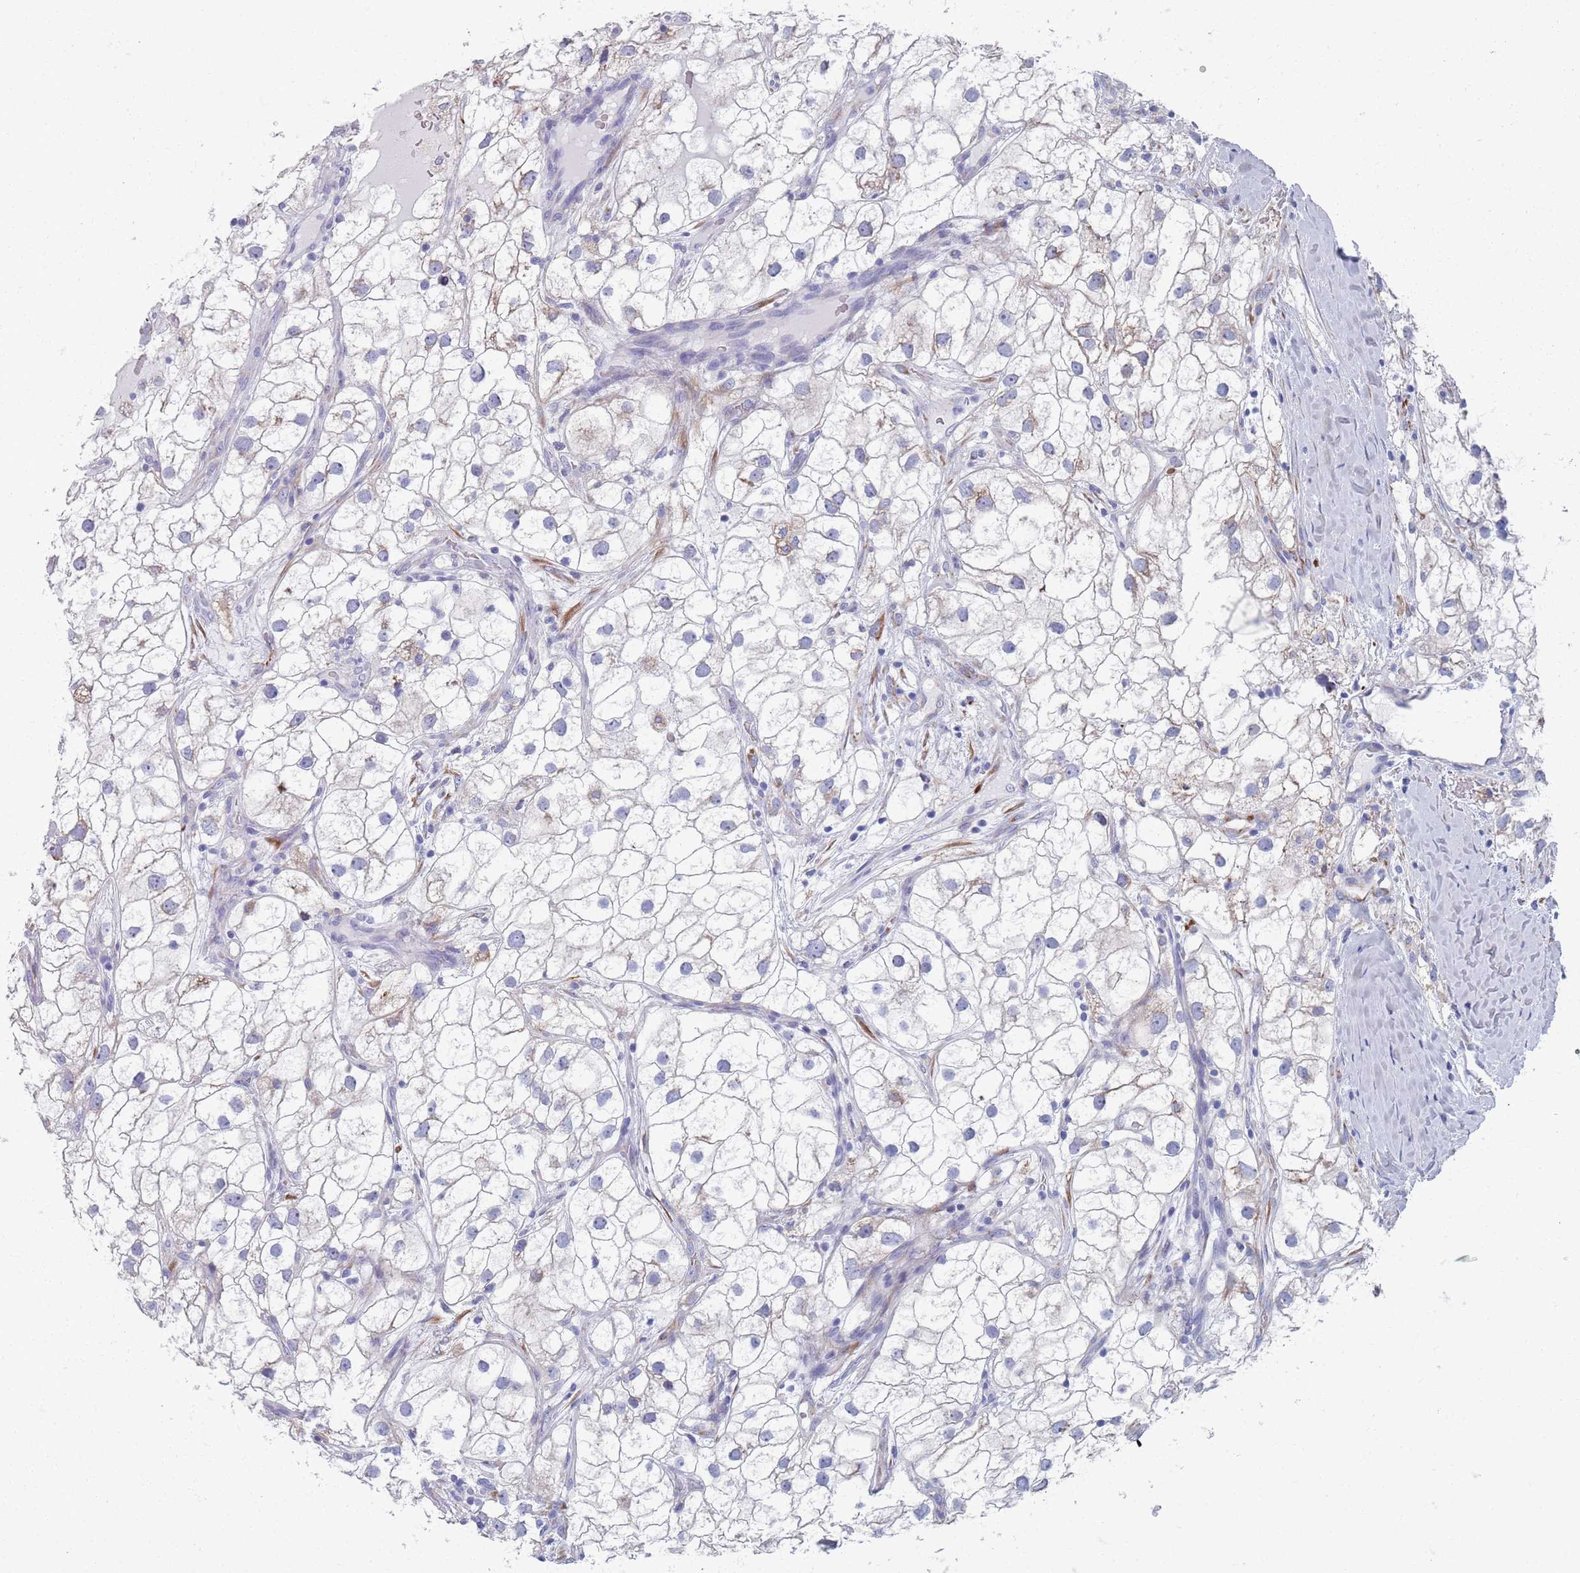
{"staining": {"intensity": "negative", "quantity": "none", "location": "none"}, "tissue": "renal cancer", "cell_type": "Tumor cells", "image_type": "cancer", "snomed": [{"axis": "morphology", "description": "Adenocarcinoma, NOS"}, {"axis": "topography", "description": "Kidney"}], "caption": "Image shows no significant protein expression in tumor cells of renal cancer.", "gene": "PLOD1", "patient": {"sex": "male", "age": 59}}